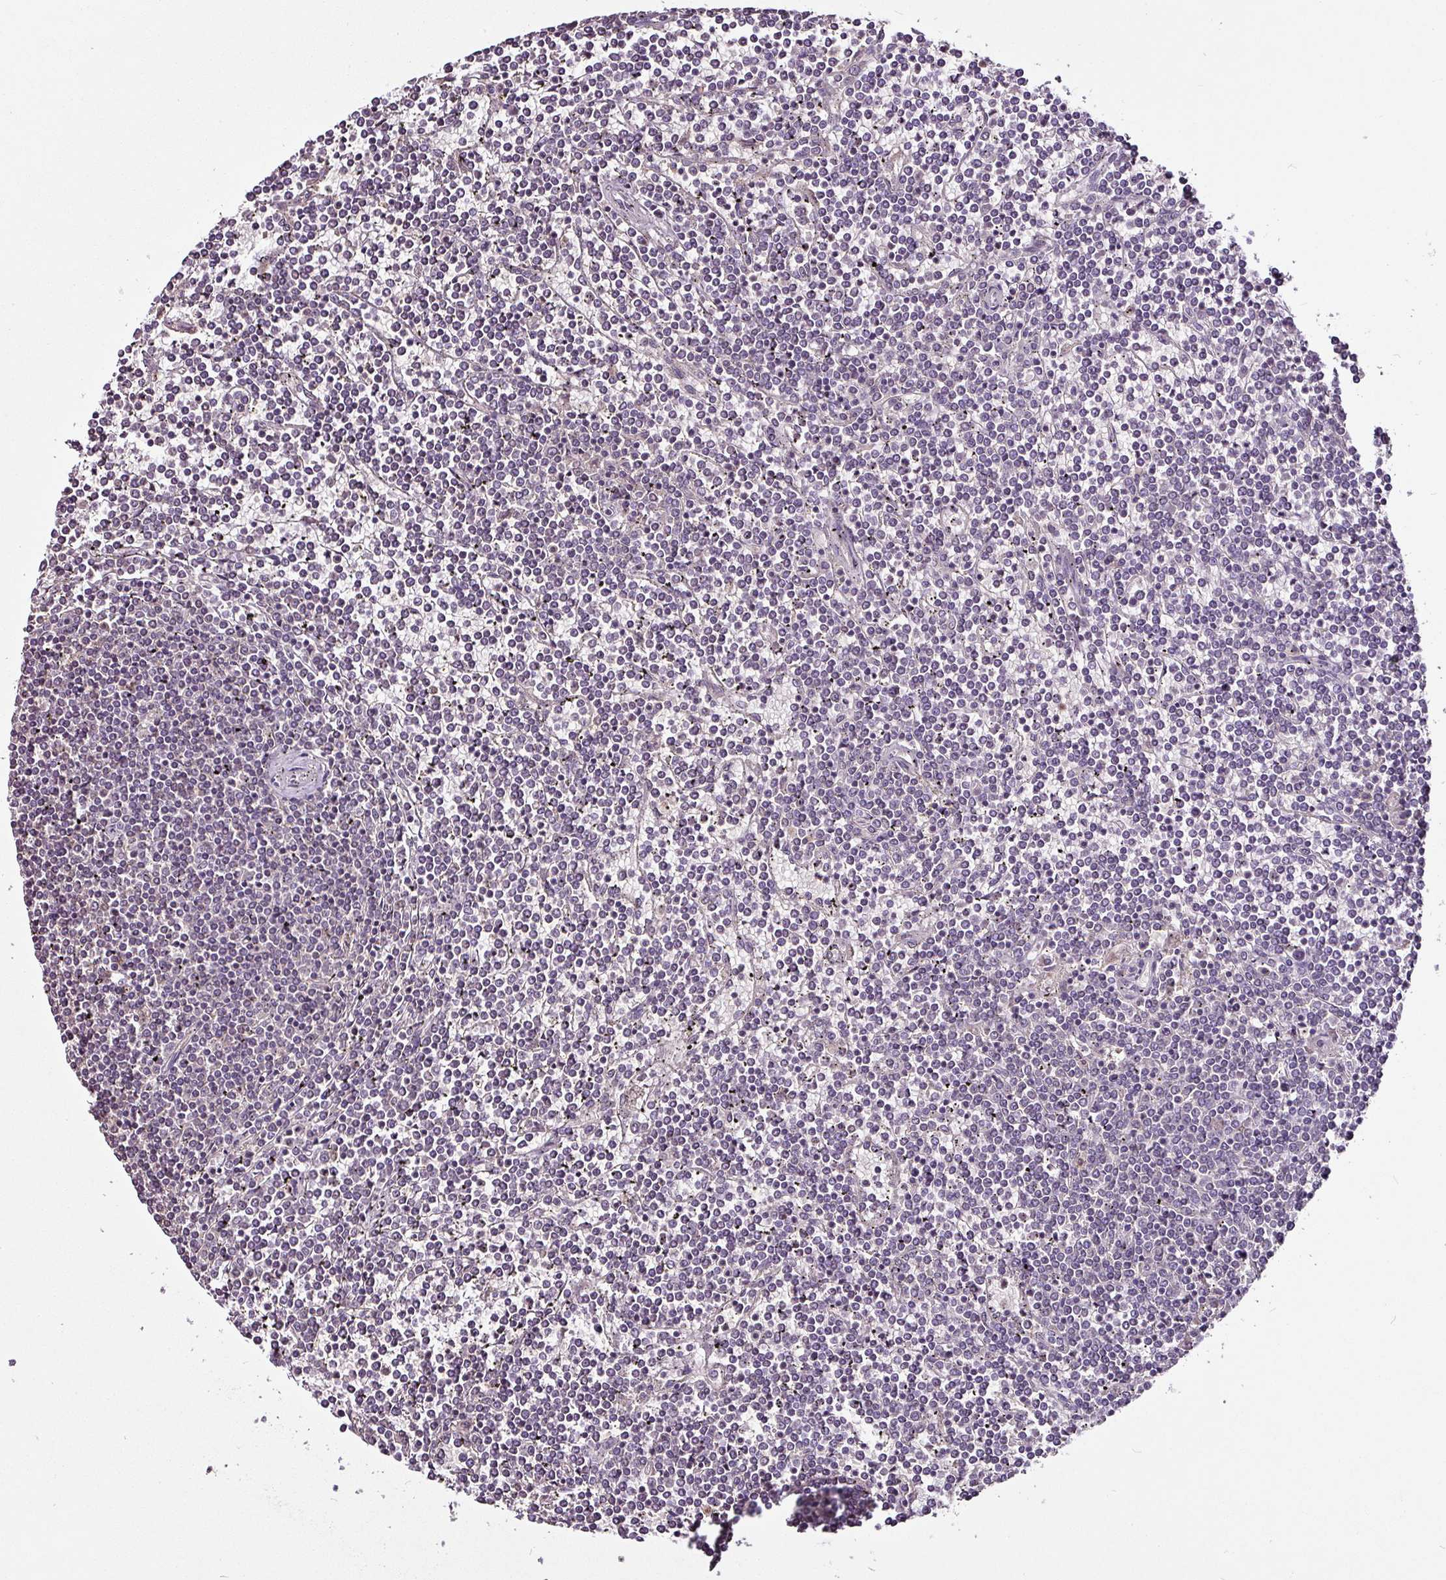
{"staining": {"intensity": "negative", "quantity": "none", "location": "none"}, "tissue": "lymphoma", "cell_type": "Tumor cells", "image_type": "cancer", "snomed": [{"axis": "morphology", "description": "Malignant lymphoma, non-Hodgkin's type, Low grade"}, {"axis": "topography", "description": "Spleen"}], "caption": "Immunohistochemistry photomicrograph of neoplastic tissue: human lymphoma stained with DAB (3,3'-diaminobenzidine) reveals no significant protein positivity in tumor cells.", "gene": "RPL38", "patient": {"sex": "female", "age": 19}}